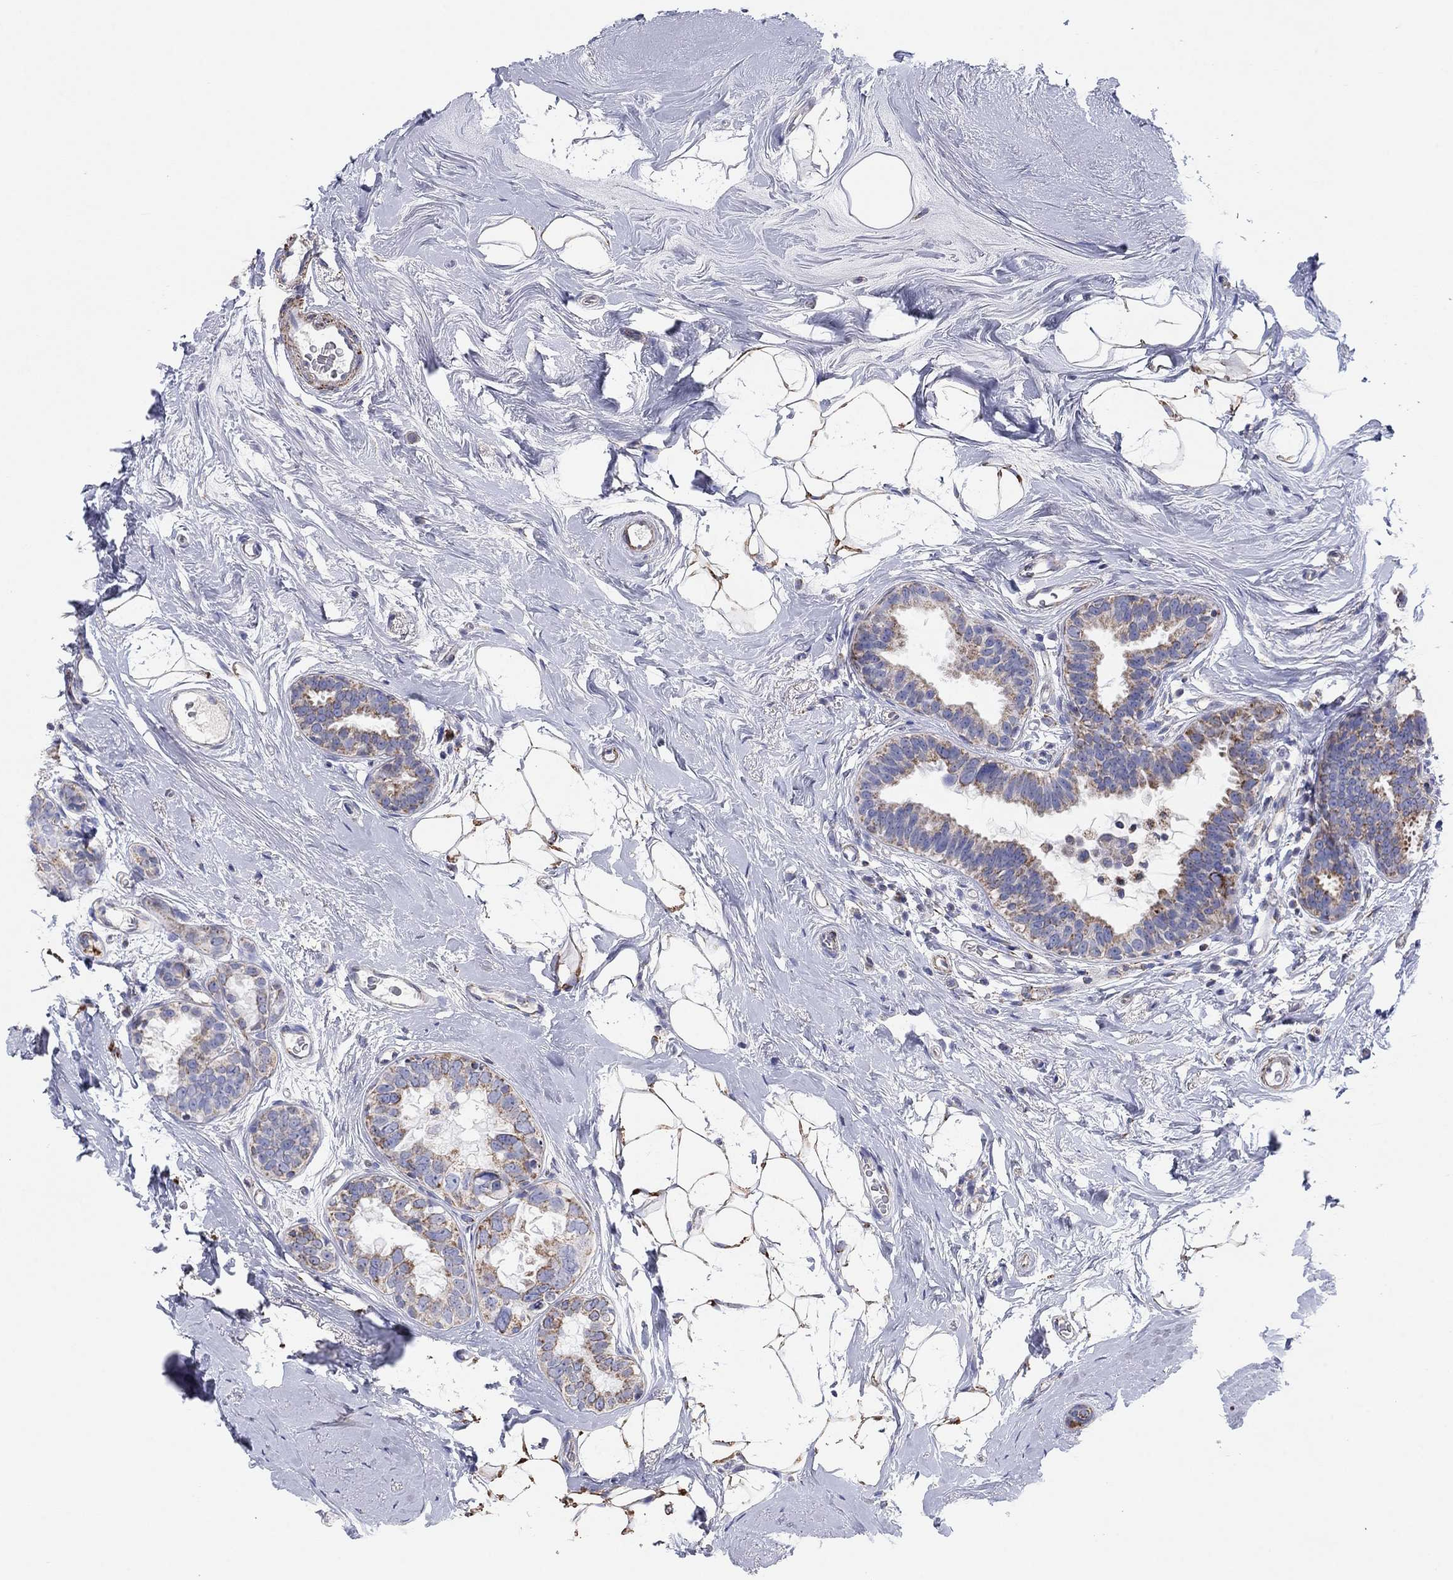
{"staining": {"intensity": "moderate", "quantity": "25%-75%", "location": "cytoplasmic/membranous"}, "tissue": "breast cancer", "cell_type": "Tumor cells", "image_type": "cancer", "snomed": [{"axis": "morphology", "description": "Duct carcinoma"}, {"axis": "topography", "description": "Breast"}], "caption": "An immunohistochemistry (IHC) micrograph of neoplastic tissue is shown. Protein staining in brown shows moderate cytoplasmic/membranous positivity in breast cancer within tumor cells.", "gene": "MGST3", "patient": {"sex": "female", "age": 55}}